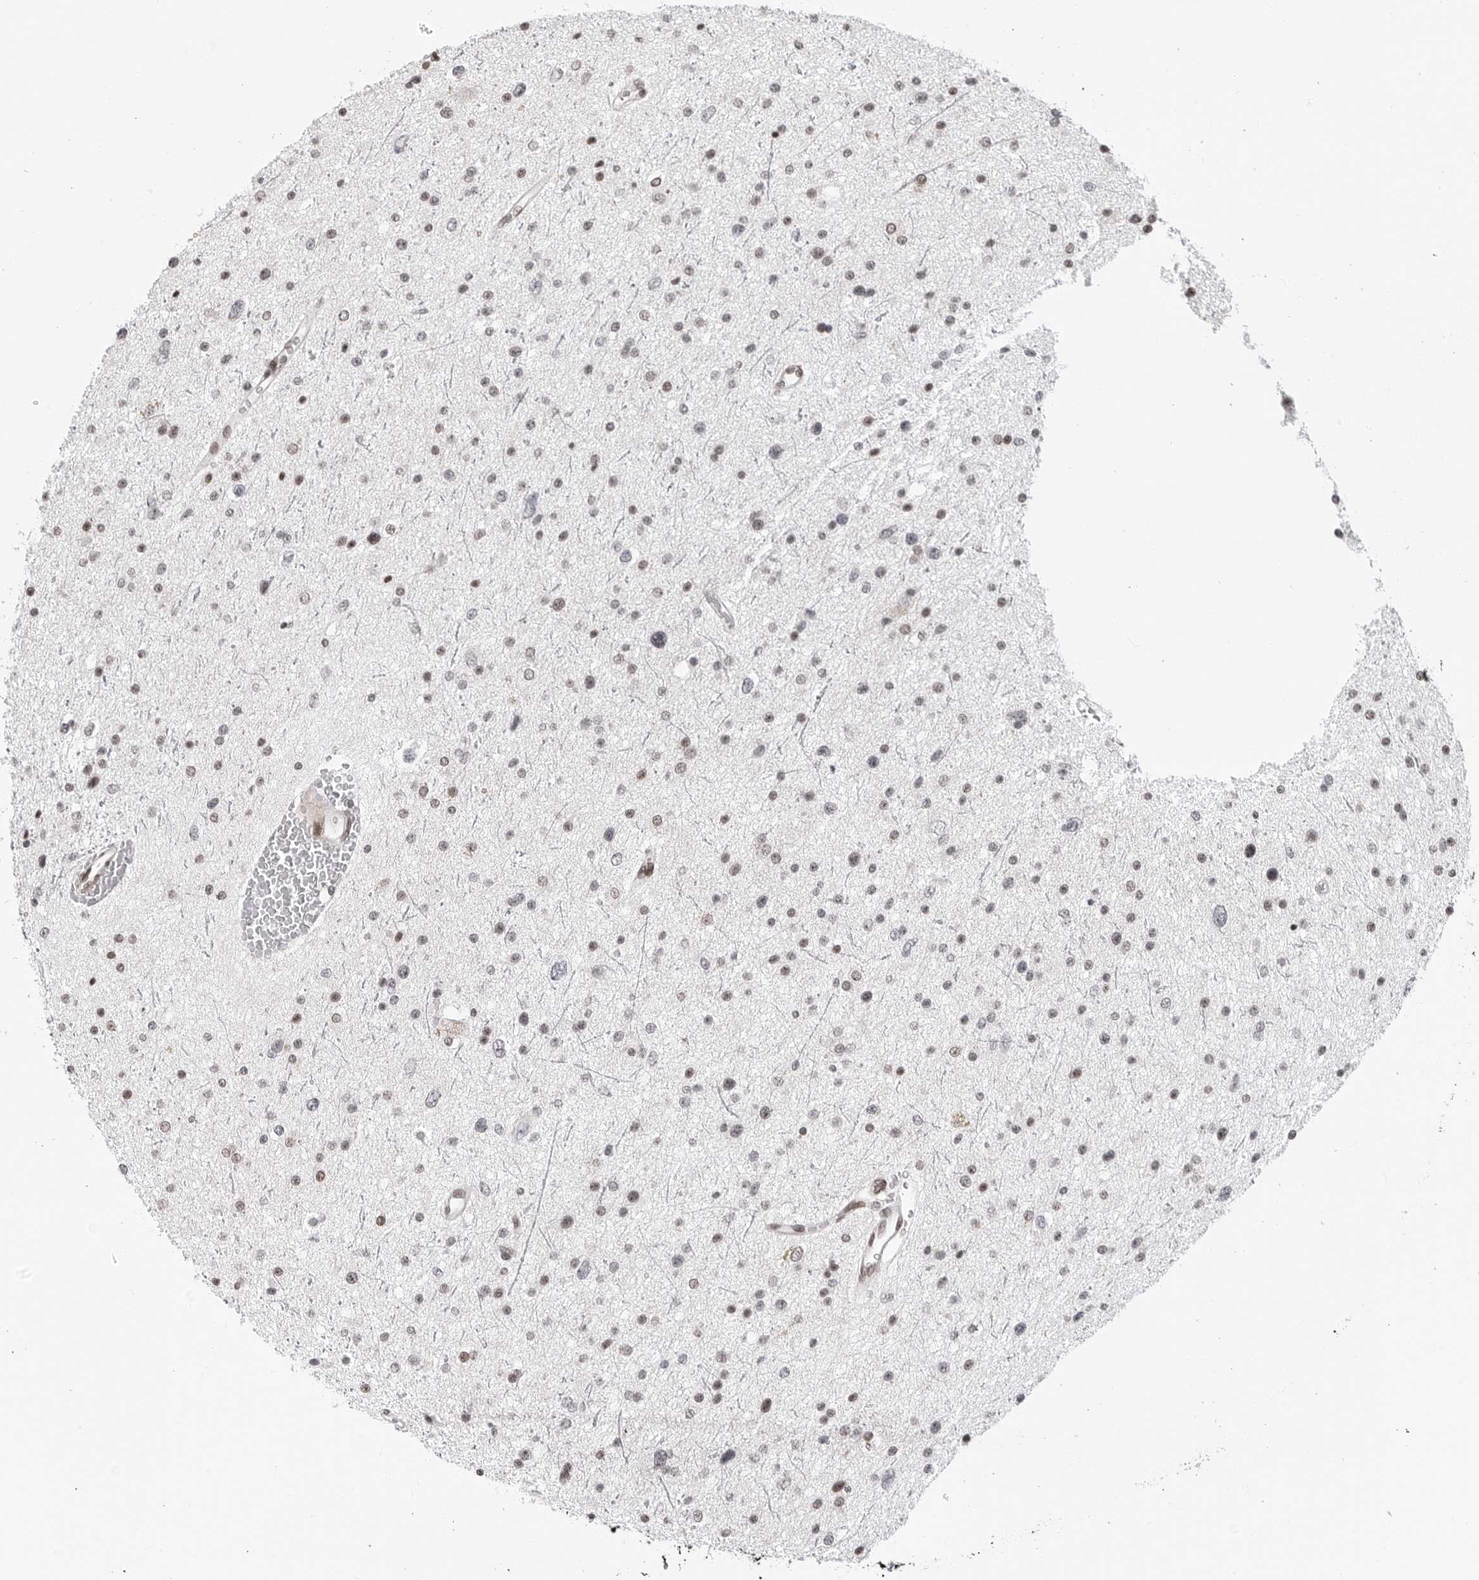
{"staining": {"intensity": "weak", "quantity": "25%-75%", "location": "nuclear"}, "tissue": "glioma", "cell_type": "Tumor cells", "image_type": "cancer", "snomed": [{"axis": "morphology", "description": "Glioma, malignant, Low grade"}, {"axis": "topography", "description": "Brain"}], "caption": "Protein staining by immunohistochemistry reveals weak nuclear positivity in approximately 25%-75% of tumor cells in malignant glioma (low-grade). The protein of interest is stained brown, and the nuclei are stained in blue (DAB IHC with brightfield microscopy, high magnification).", "gene": "C8orf33", "patient": {"sex": "female", "age": 37}}